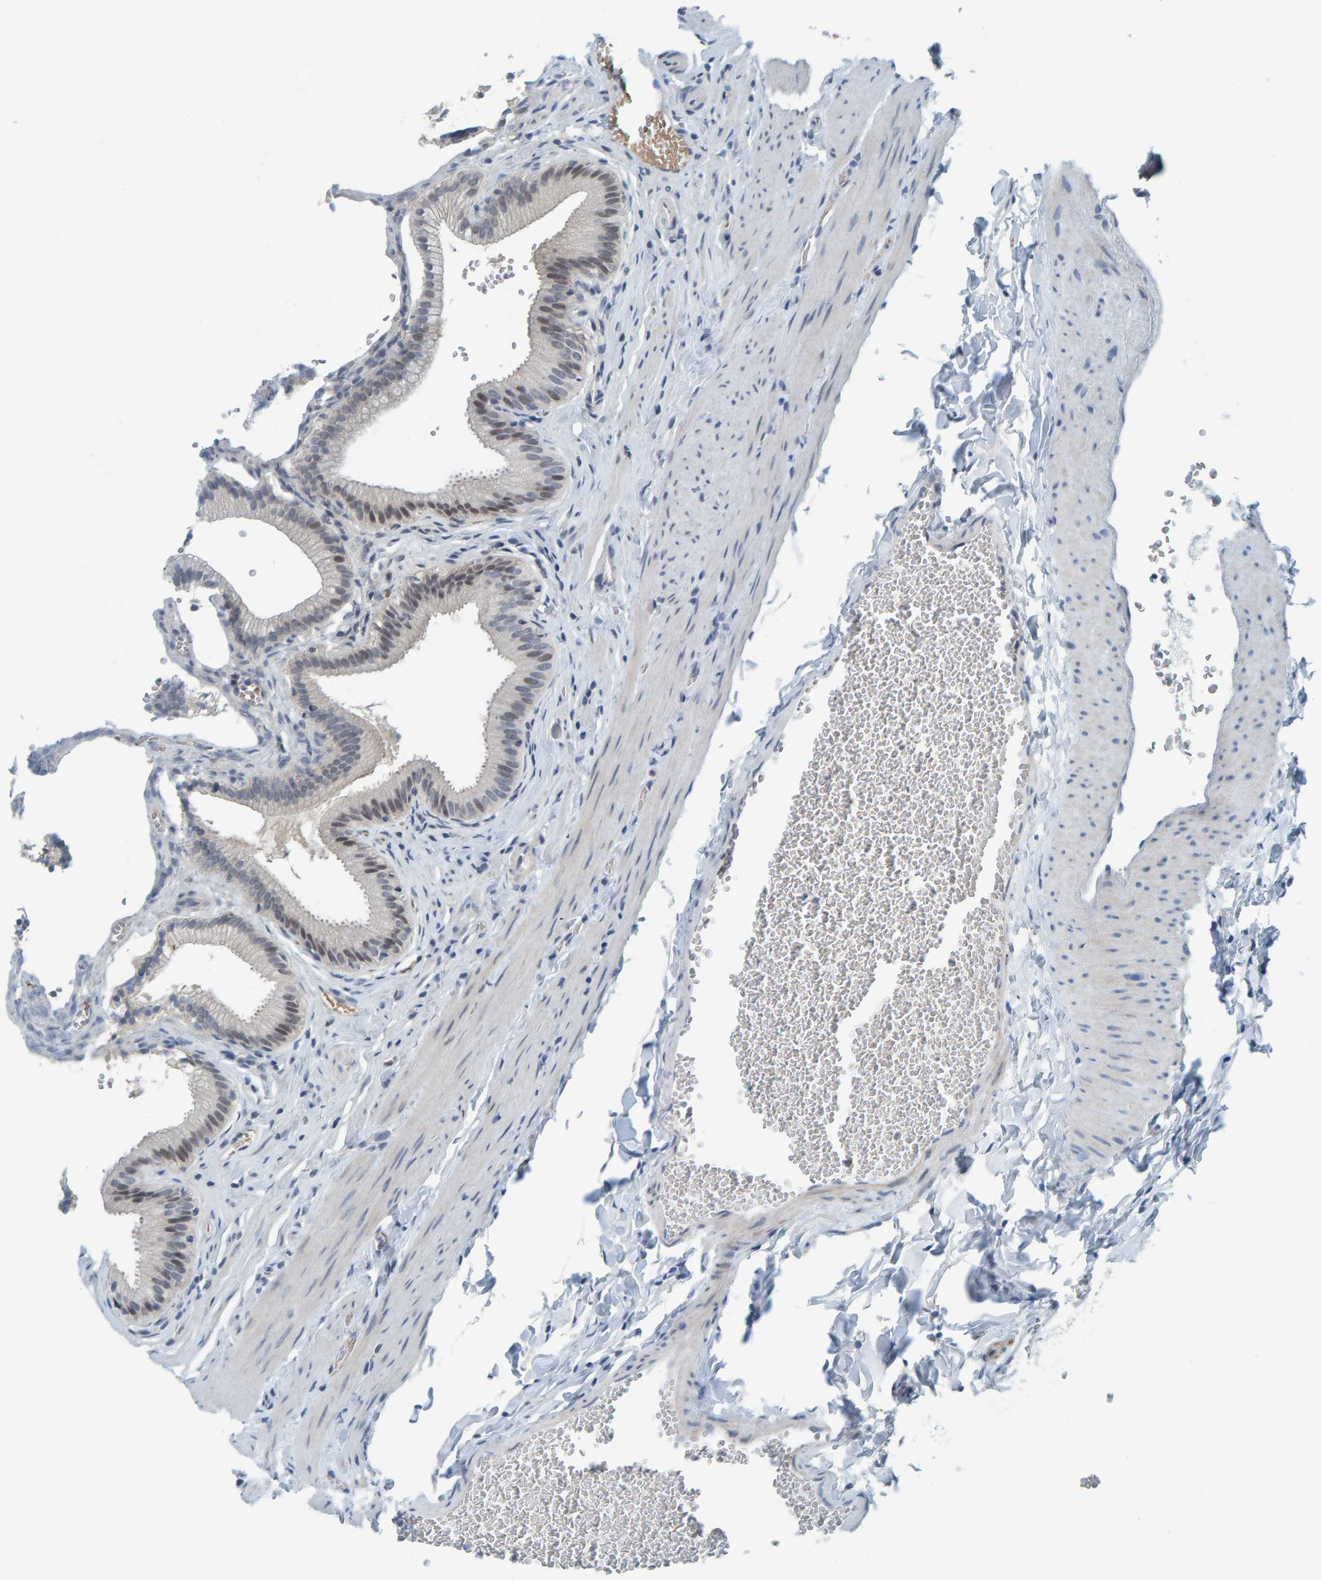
{"staining": {"intensity": "weak", "quantity": "<25%", "location": "nuclear"}, "tissue": "gallbladder", "cell_type": "Glandular cells", "image_type": "normal", "snomed": [{"axis": "morphology", "description": "Normal tissue, NOS"}, {"axis": "topography", "description": "Gallbladder"}], "caption": "A micrograph of gallbladder stained for a protein displays no brown staining in glandular cells. (Stains: DAB immunohistochemistry (IHC) with hematoxylin counter stain, Microscopy: brightfield microscopy at high magnification).", "gene": "CNP", "patient": {"sex": "male", "age": 38}}